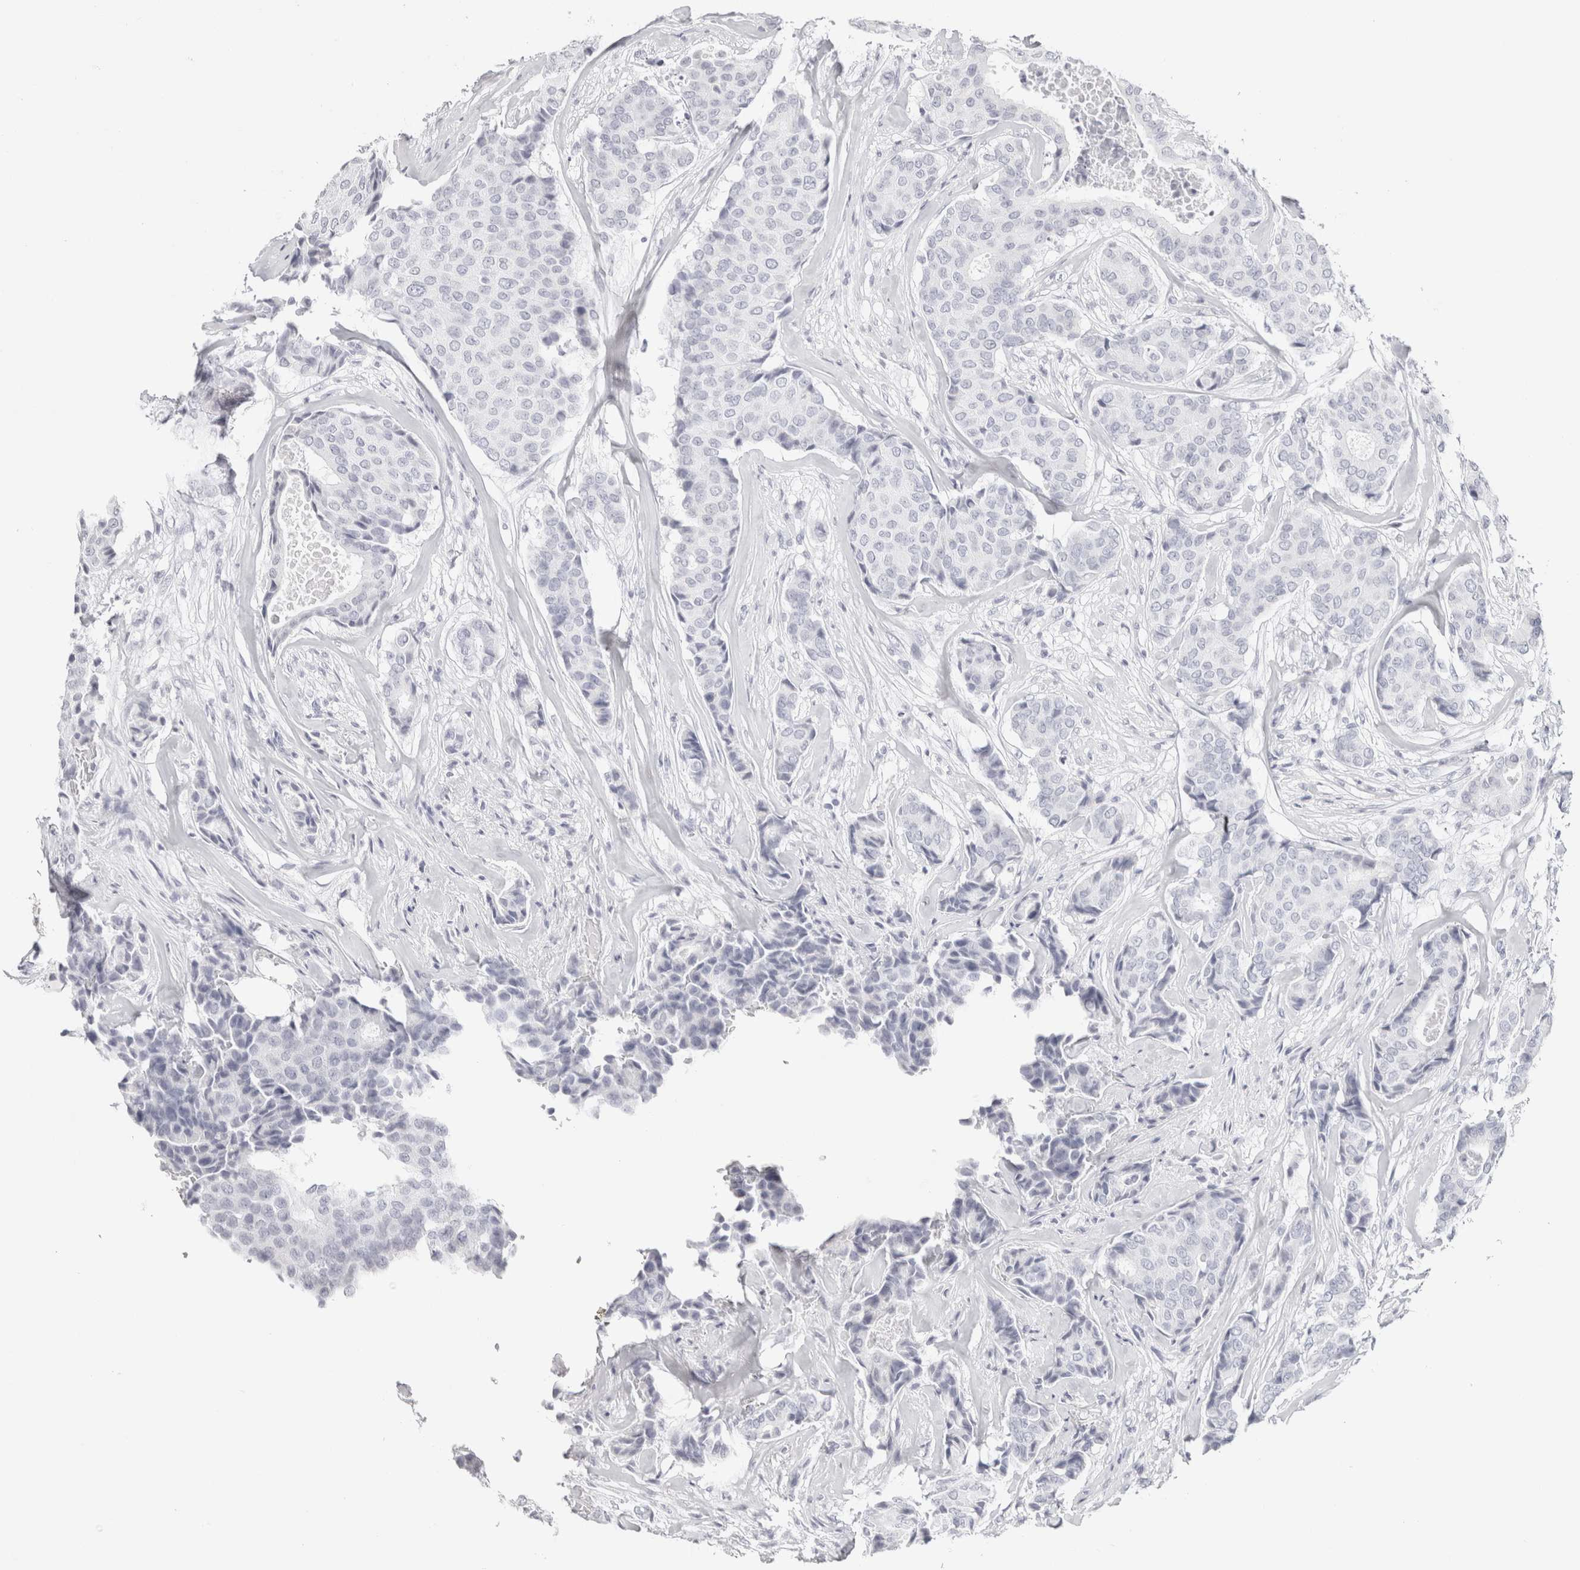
{"staining": {"intensity": "negative", "quantity": "none", "location": "none"}, "tissue": "breast cancer", "cell_type": "Tumor cells", "image_type": "cancer", "snomed": [{"axis": "morphology", "description": "Duct carcinoma"}, {"axis": "topography", "description": "Breast"}], "caption": "Histopathology image shows no protein staining in tumor cells of breast cancer (invasive ductal carcinoma) tissue.", "gene": "GARIN1A", "patient": {"sex": "female", "age": 75}}